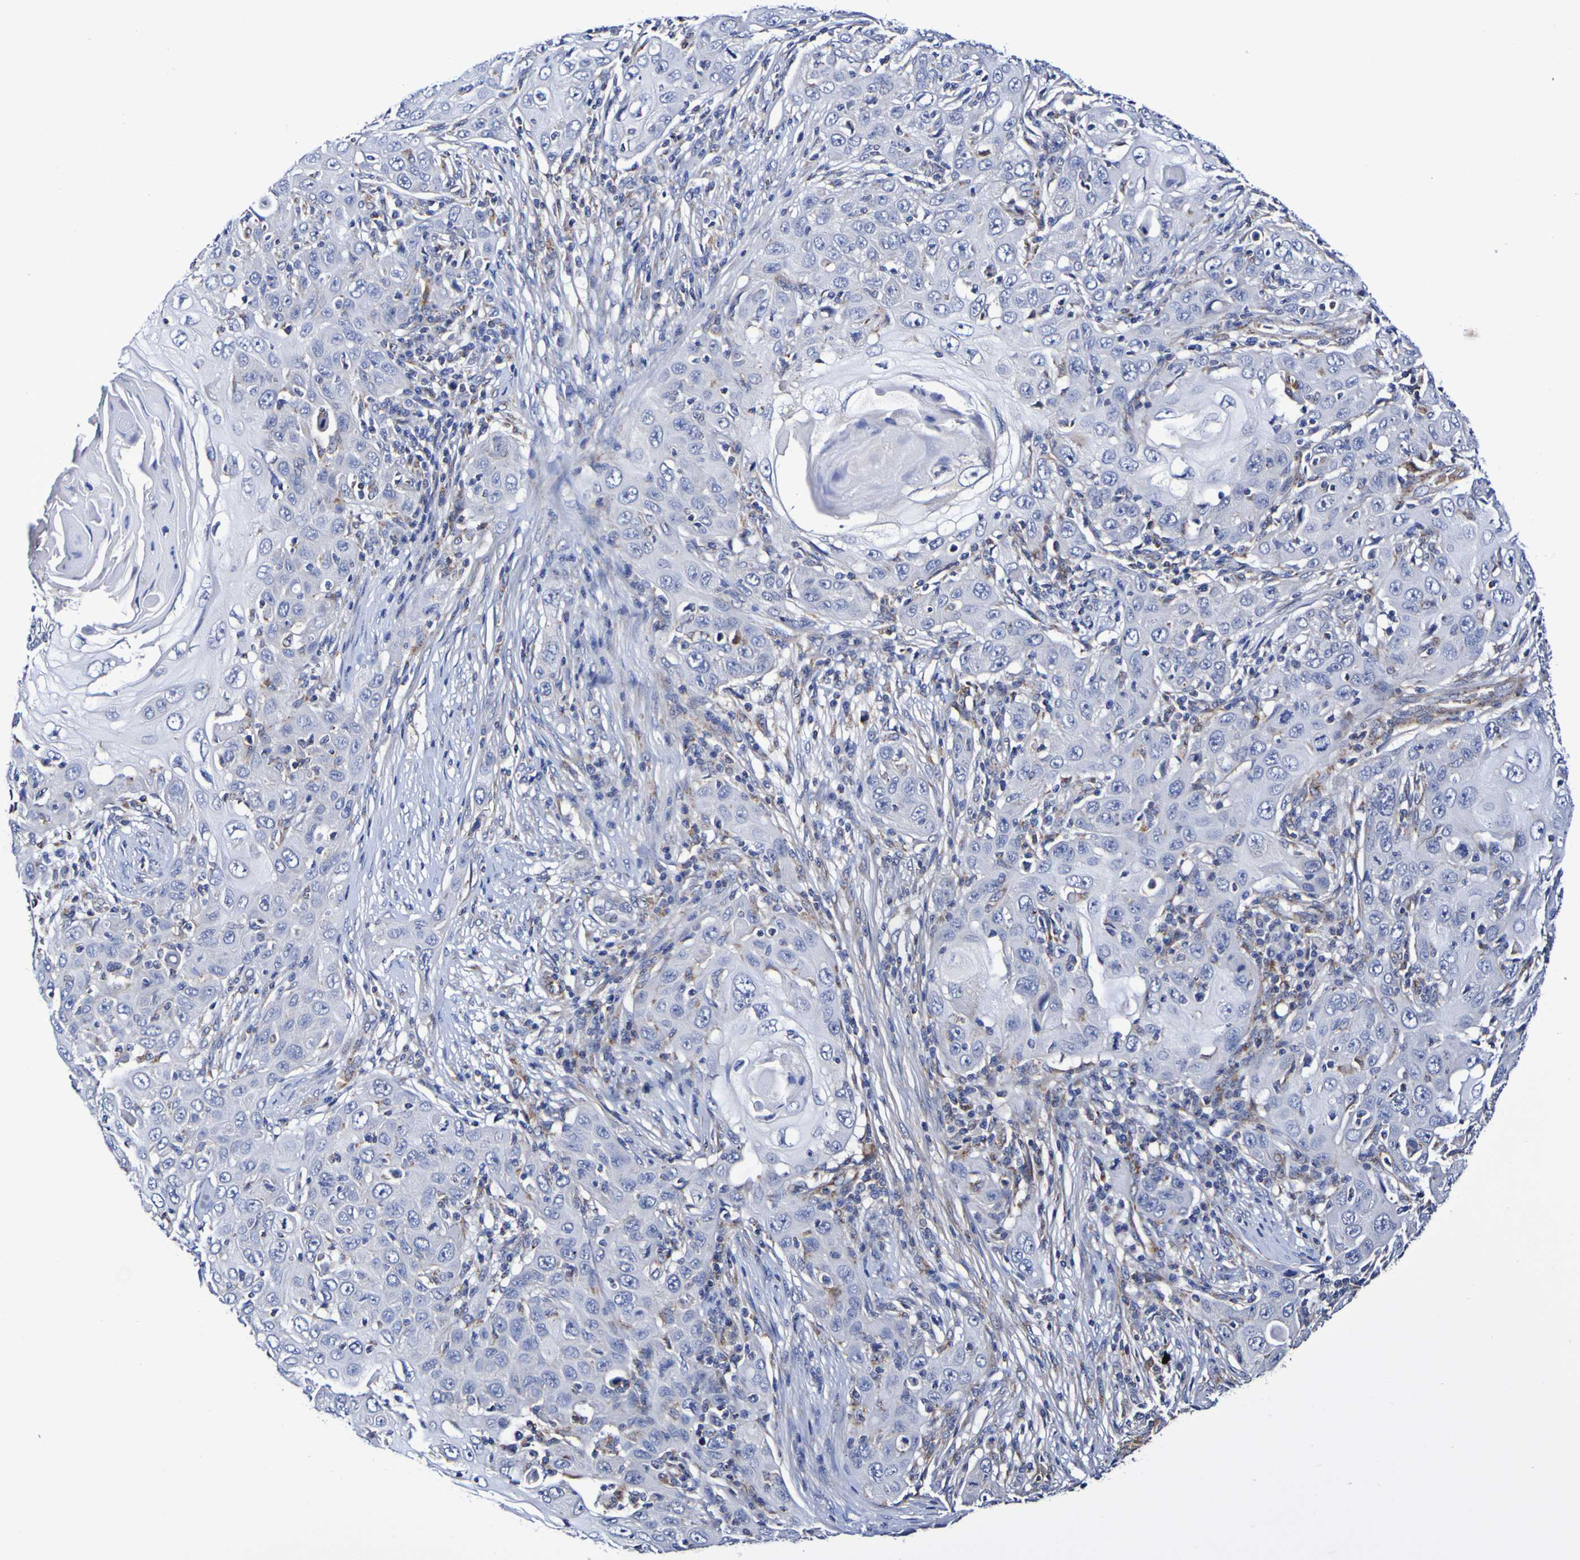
{"staining": {"intensity": "negative", "quantity": "none", "location": "none"}, "tissue": "skin cancer", "cell_type": "Tumor cells", "image_type": "cancer", "snomed": [{"axis": "morphology", "description": "Squamous cell carcinoma, NOS"}, {"axis": "topography", "description": "Skin"}], "caption": "Immunohistochemistry (IHC) micrograph of neoplastic tissue: skin cancer (squamous cell carcinoma) stained with DAB exhibits no significant protein positivity in tumor cells.", "gene": "WNT4", "patient": {"sex": "female", "age": 88}}